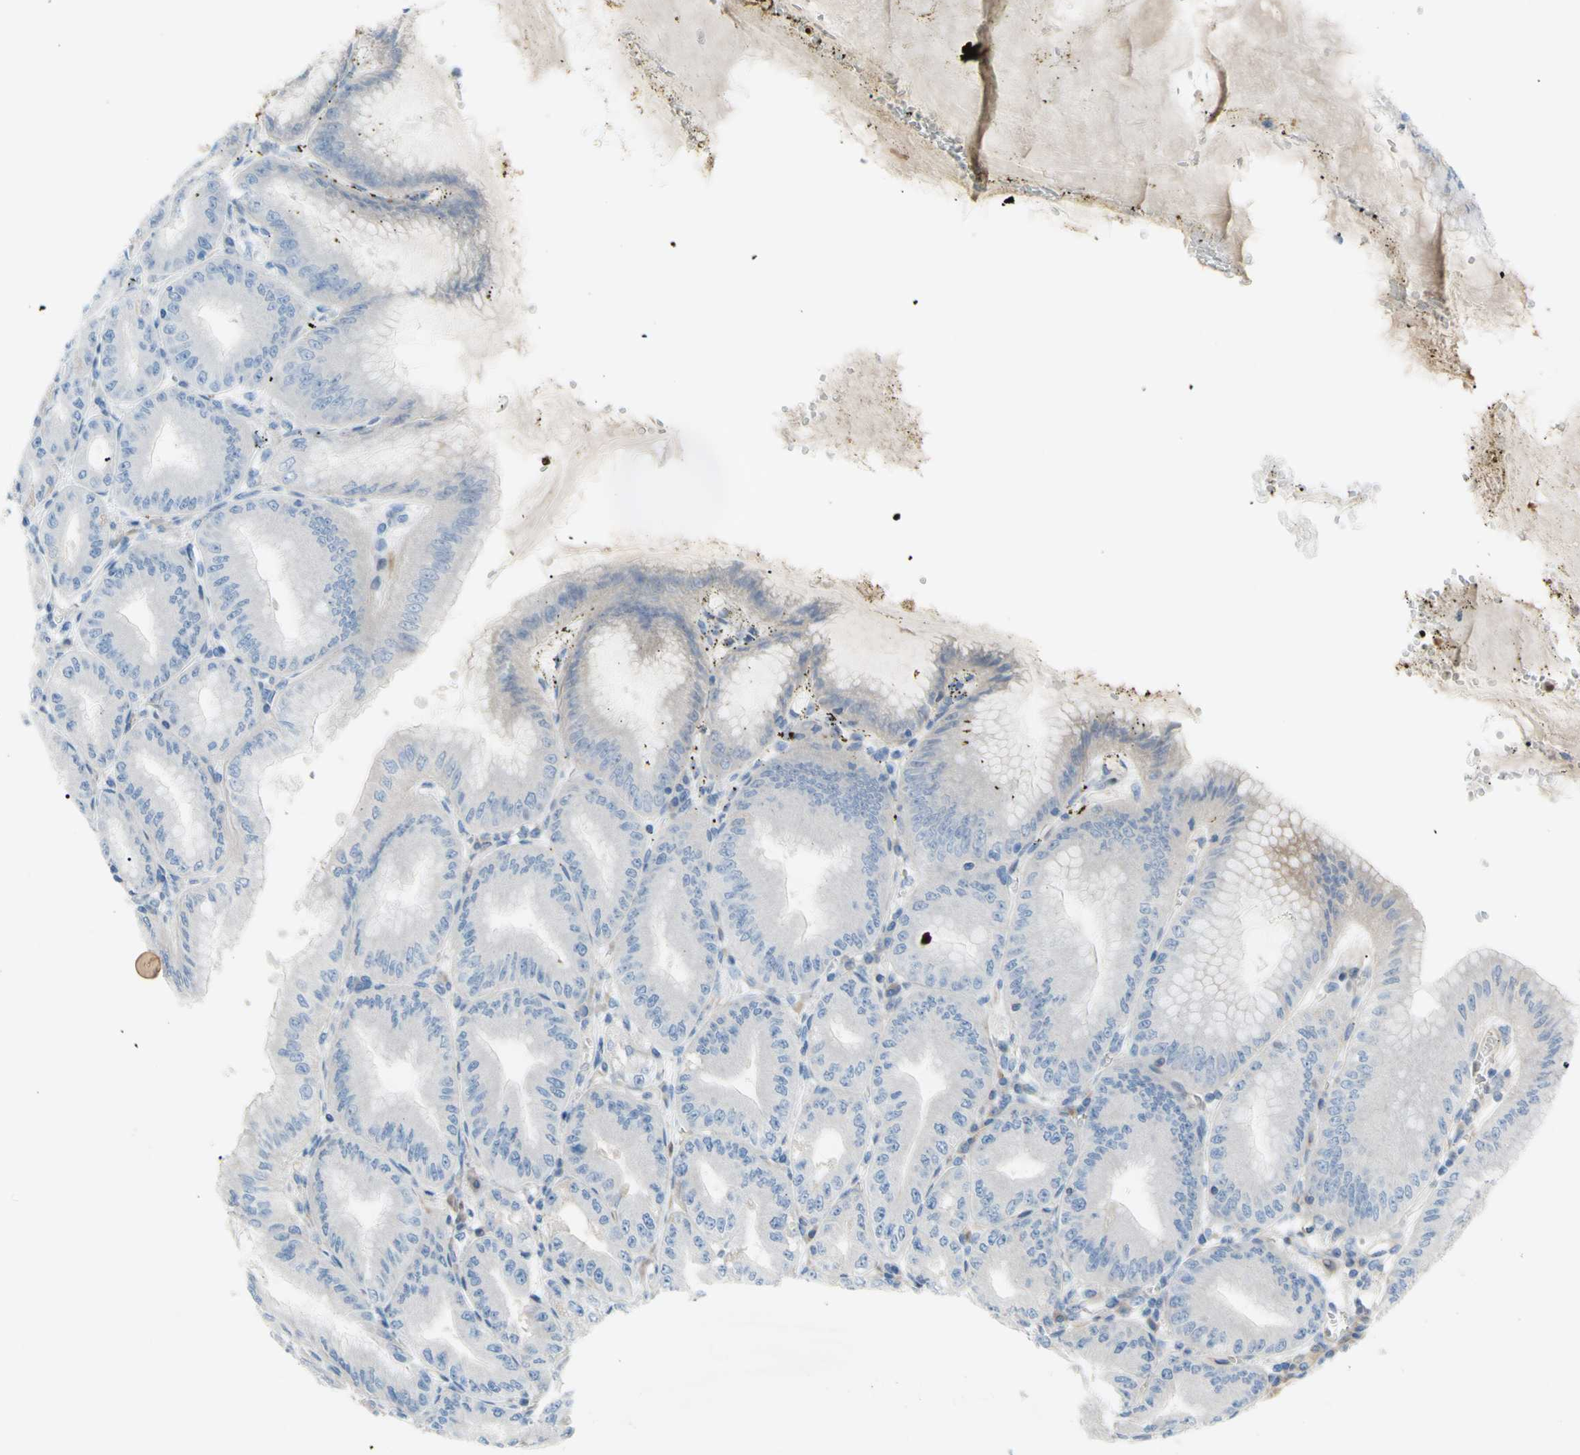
{"staining": {"intensity": "weak", "quantity": "25%-75%", "location": "cytoplasmic/membranous"}, "tissue": "stomach", "cell_type": "Glandular cells", "image_type": "normal", "snomed": [{"axis": "morphology", "description": "Normal tissue, NOS"}, {"axis": "topography", "description": "Stomach, lower"}], "caption": "Human stomach stained for a protein (brown) displays weak cytoplasmic/membranous positive expression in approximately 25%-75% of glandular cells.", "gene": "PAK2", "patient": {"sex": "male", "age": 71}}